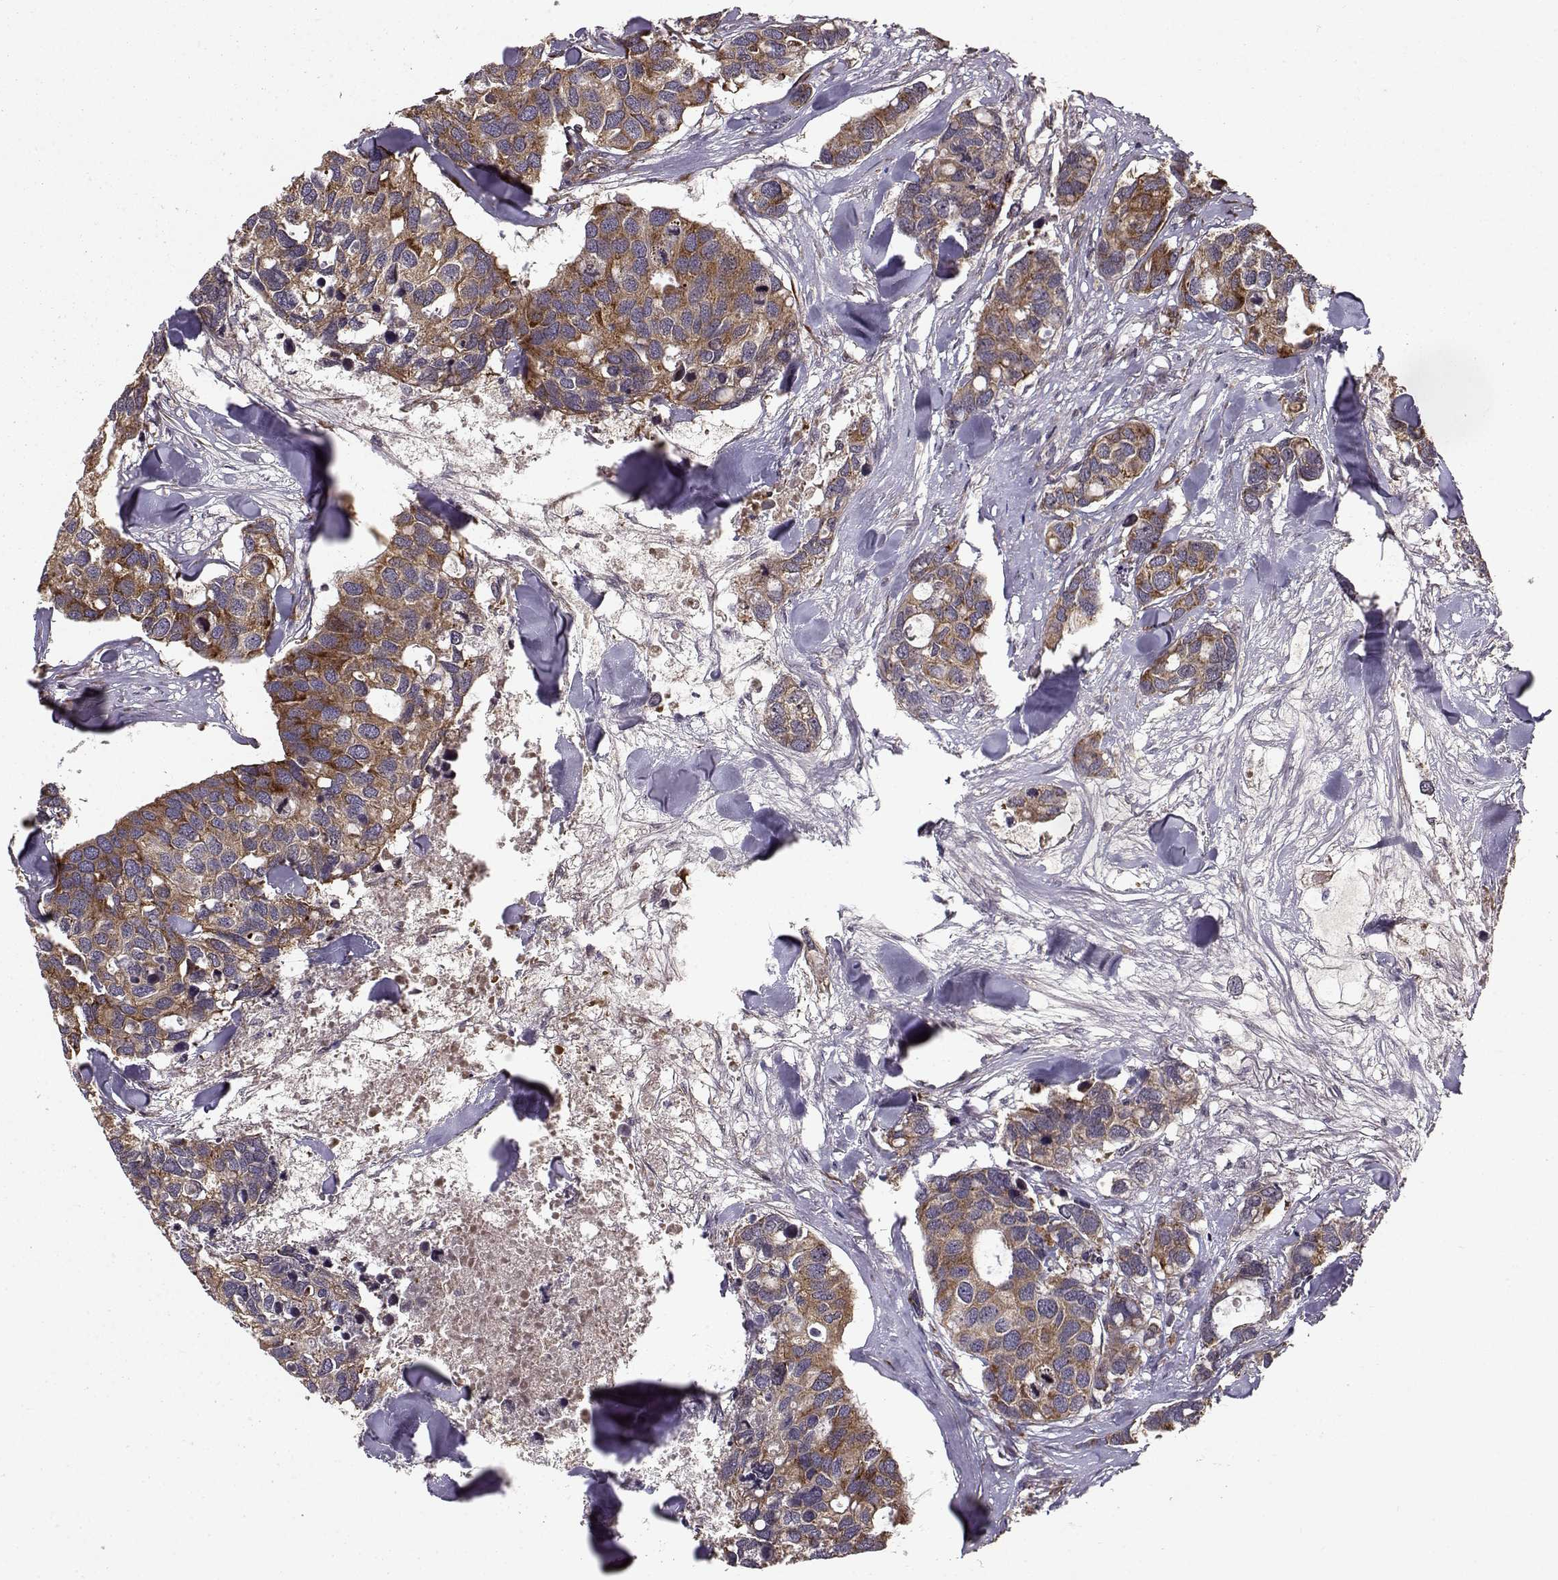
{"staining": {"intensity": "strong", "quantity": ">75%", "location": "cytoplasmic/membranous"}, "tissue": "breast cancer", "cell_type": "Tumor cells", "image_type": "cancer", "snomed": [{"axis": "morphology", "description": "Duct carcinoma"}, {"axis": "topography", "description": "Breast"}], "caption": "A brown stain highlights strong cytoplasmic/membranous expression of a protein in breast cancer tumor cells.", "gene": "RPL31", "patient": {"sex": "female", "age": 83}}